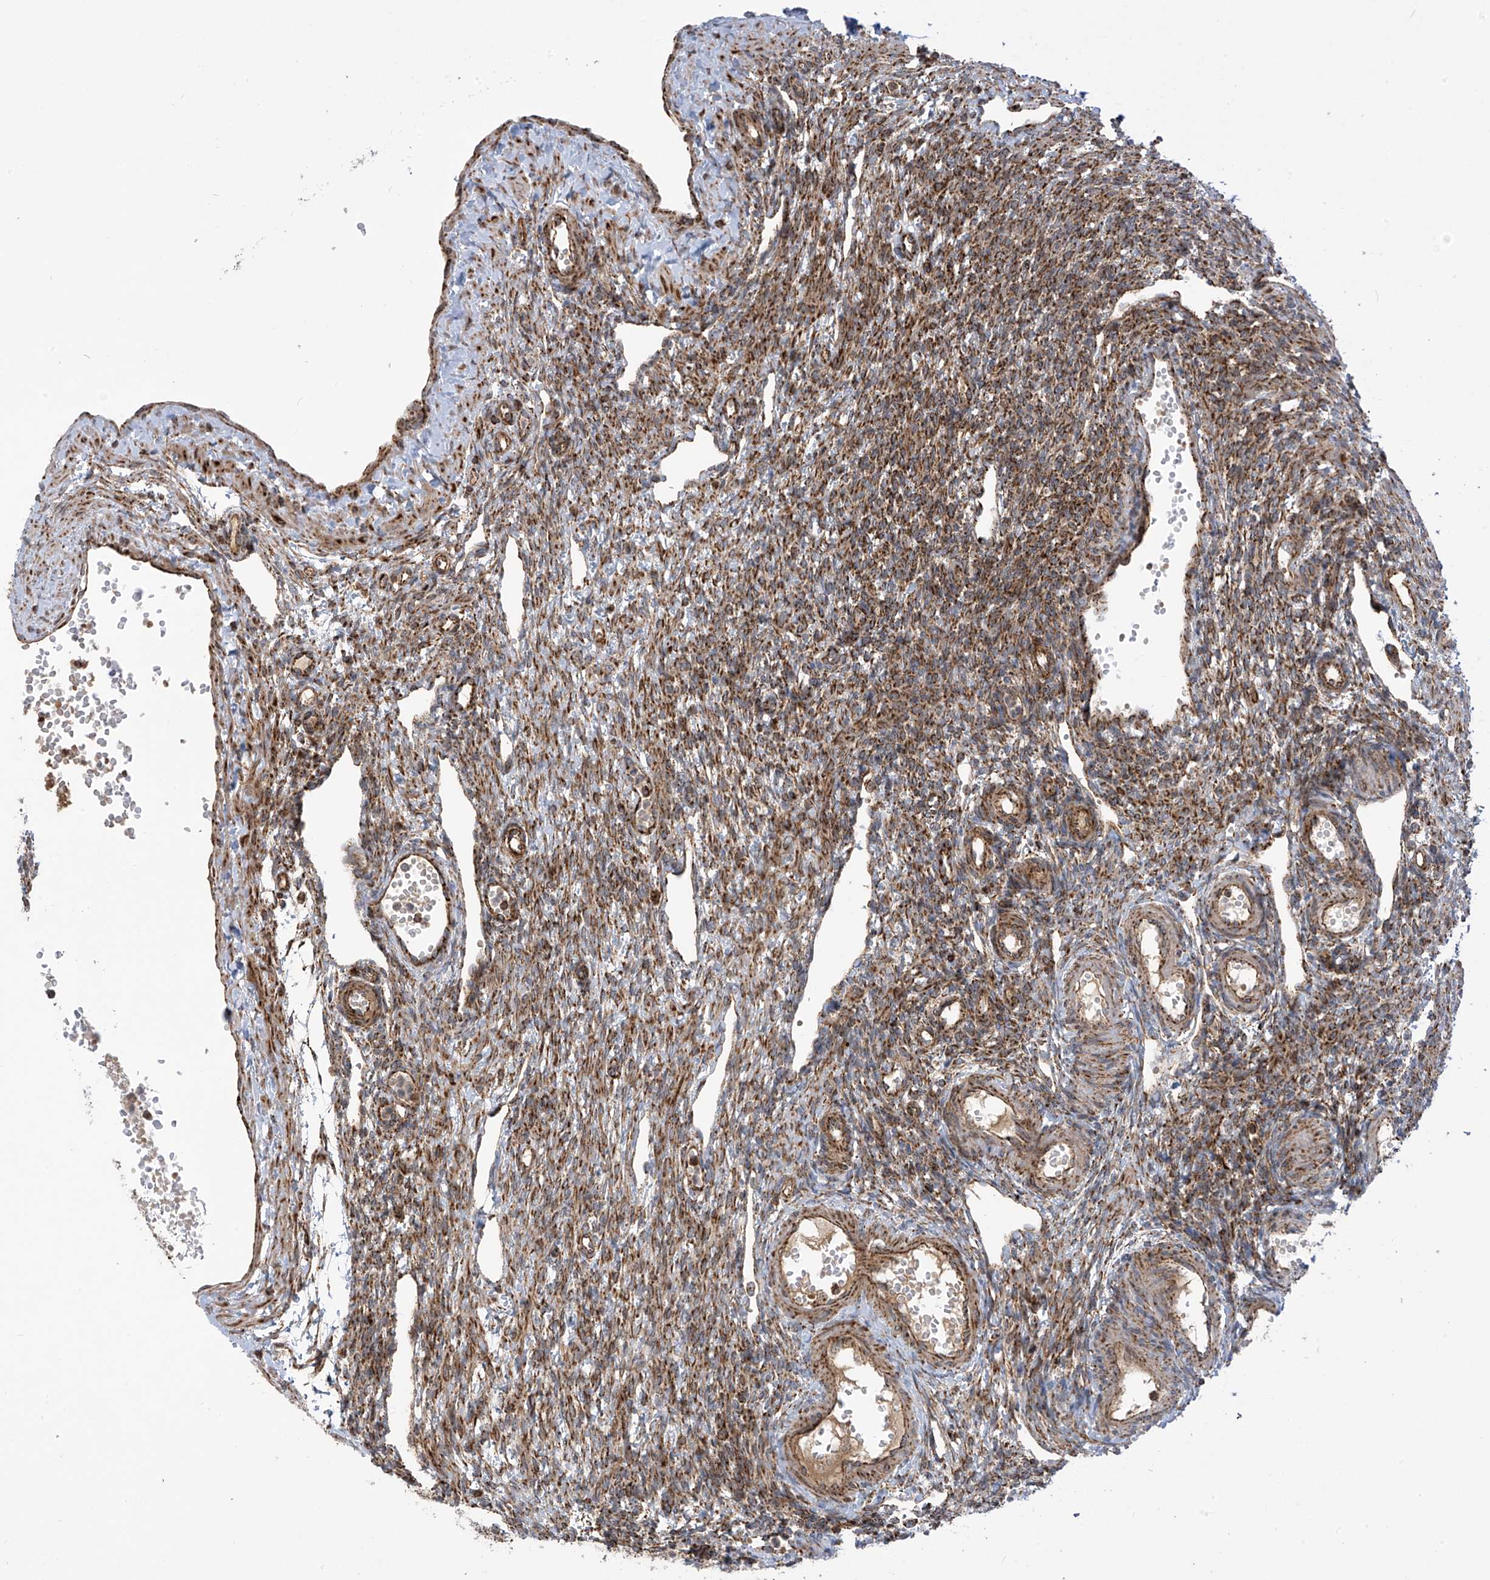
{"staining": {"intensity": "strong", "quantity": ">75%", "location": "cytoplasmic/membranous"}, "tissue": "ovary", "cell_type": "Follicle cells", "image_type": "normal", "snomed": [{"axis": "morphology", "description": "Normal tissue, NOS"}, {"axis": "morphology", "description": "Cyst, NOS"}, {"axis": "topography", "description": "Ovary"}], "caption": "IHC of unremarkable ovary reveals high levels of strong cytoplasmic/membranous staining in approximately >75% of follicle cells. Using DAB (brown) and hematoxylin (blue) stains, captured at high magnification using brightfield microscopy.", "gene": "COX10", "patient": {"sex": "female", "age": 33}}